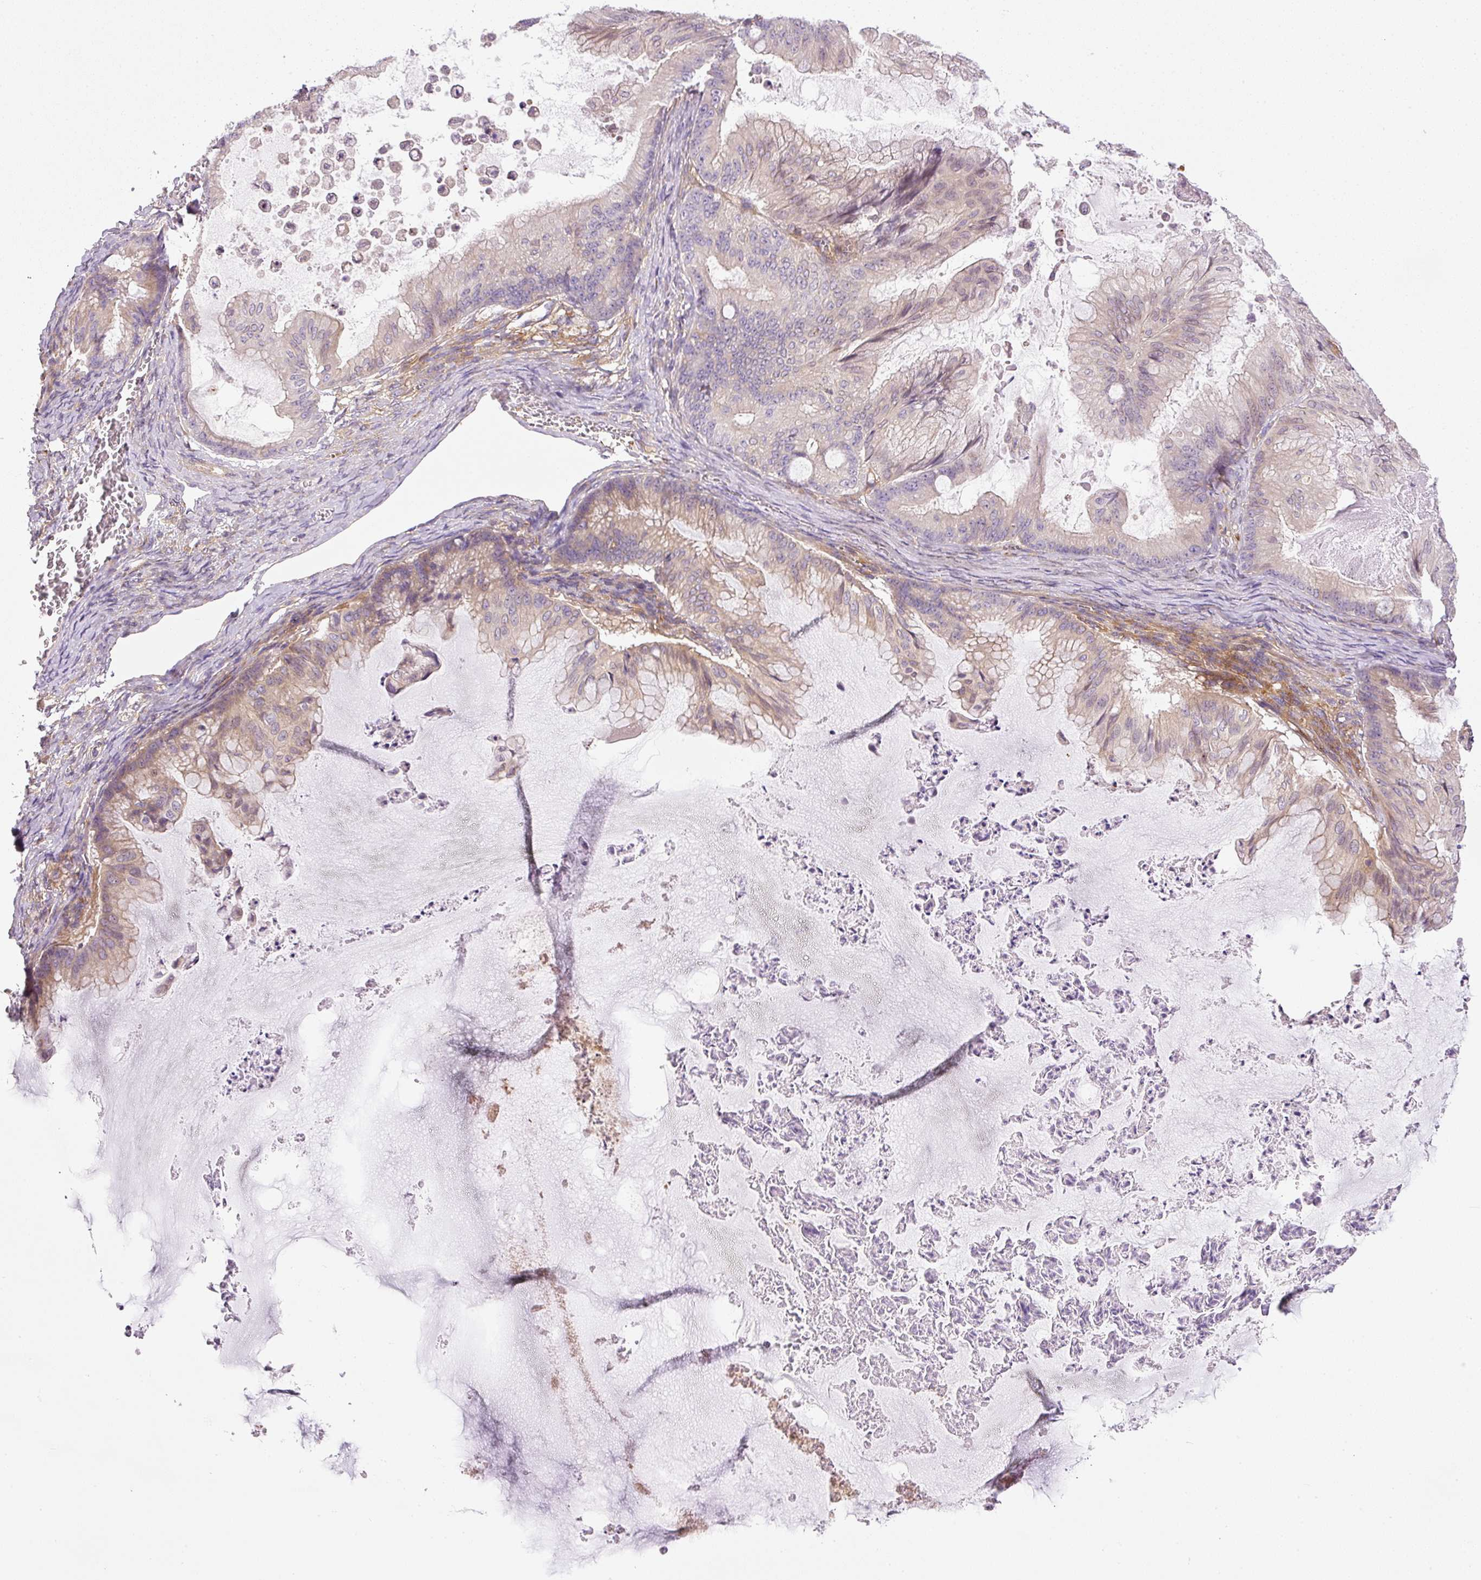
{"staining": {"intensity": "weak", "quantity": "25%-75%", "location": "cytoplasmic/membranous"}, "tissue": "ovarian cancer", "cell_type": "Tumor cells", "image_type": "cancer", "snomed": [{"axis": "morphology", "description": "Cystadenocarcinoma, mucinous, NOS"}, {"axis": "topography", "description": "Ovary"}], "caption": "Human ovarian cancer (mucinous cystadenocarcinoma) stained with a protein marker displays weak staining in tumor cells.", "gene": "TBC1D2B", "patient": {"sex": "female", "age": 71}}